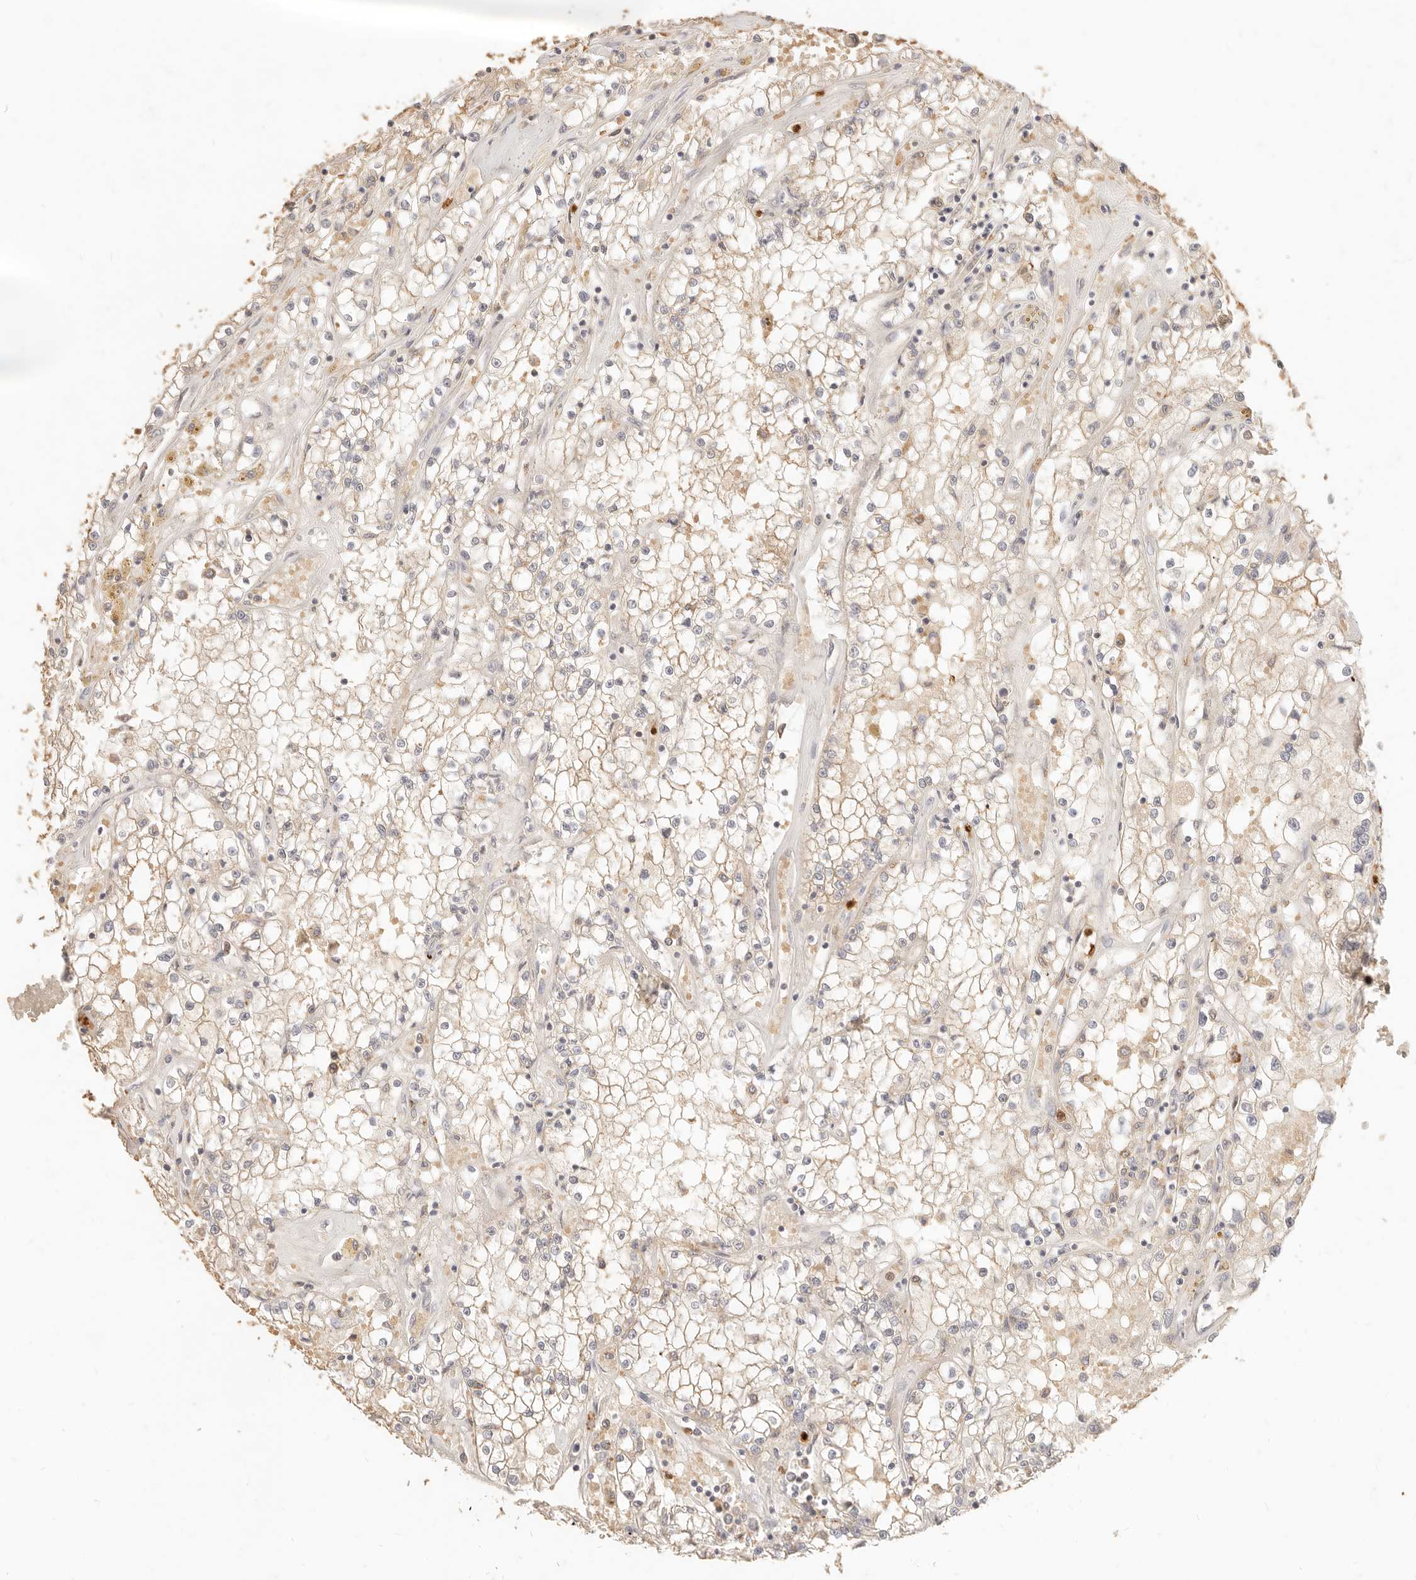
{"staining": {"intensity": "weak", "quantity": "25%-75%", "location": "cytoplasmic/membranous"}, "tissue": "renal cancer", "cell_type": "Tumor cells", "image_type": "cancer", "snomed": [{"axis": "morphology", "description": "Adenocarcinoma, NOS"}, {"axis": "topography", "description": "Kidney"}], "caption": "IHC photomicrograph of adenocarcinoma (renal) stained for a protein (brown), which displays low levels of weak cytoplasmic/membranous staining in approximately 25%-75% of tumor cells.", "gene": "TMTC2", "patient": {"sex": "male", "age": 56}}